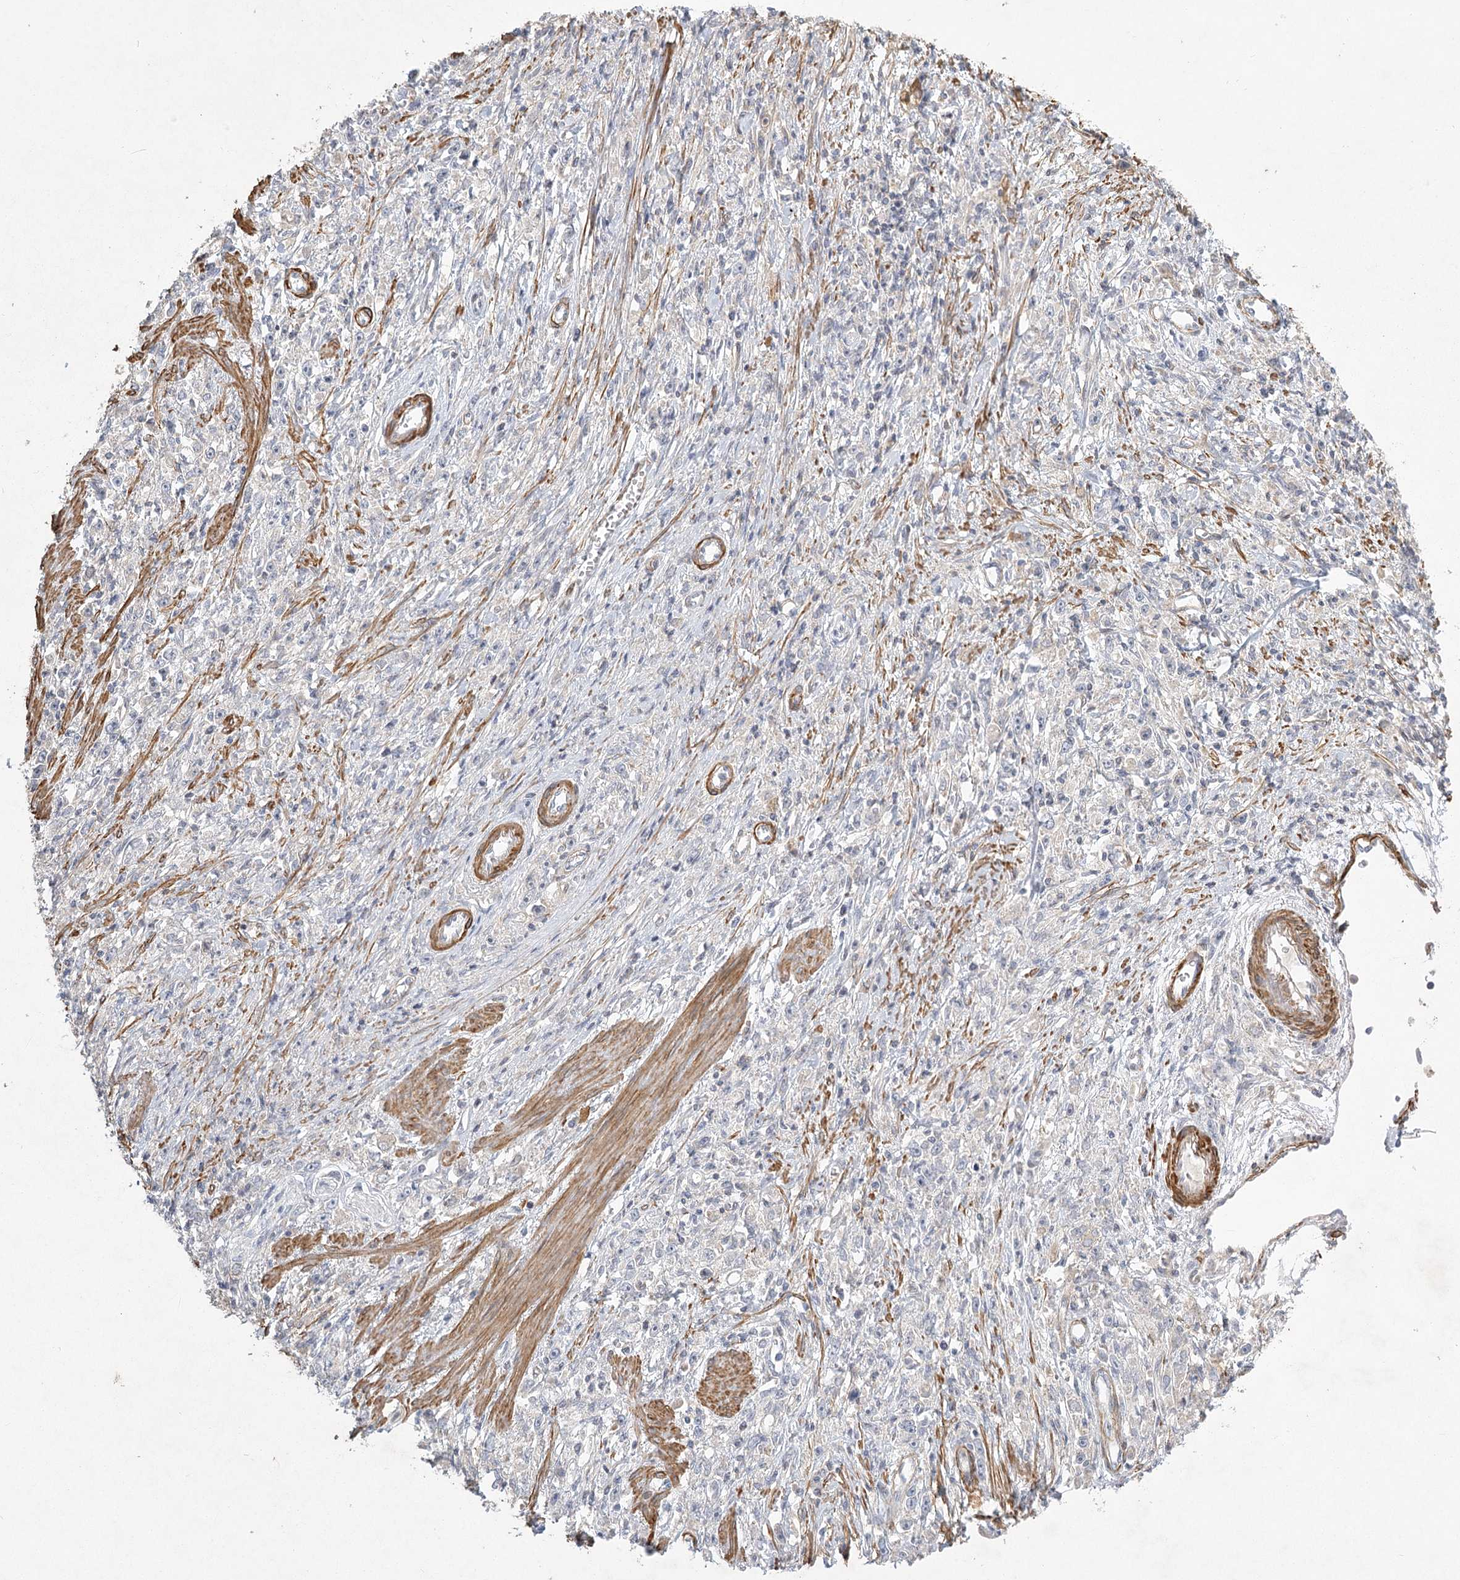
{"staining": {"intensity": "negative", "quantity": "none", "location": "none"}, "tissue": "stomach cancer", "cell_type": "Tumor cells", "image_type": "cancer", "snomed": [{"axis": "morphology", "description": "Adenocarcinoma, NOS"}, {"axis": "topography", "description": "Stomach"}], "caption": "Immunohistochemistry of human stomach cancer (adenocarcinoma) exhibits no expression in tumor cells.", "gene": "INPP4B", "patient": {"sex": "female", "age": 59}}